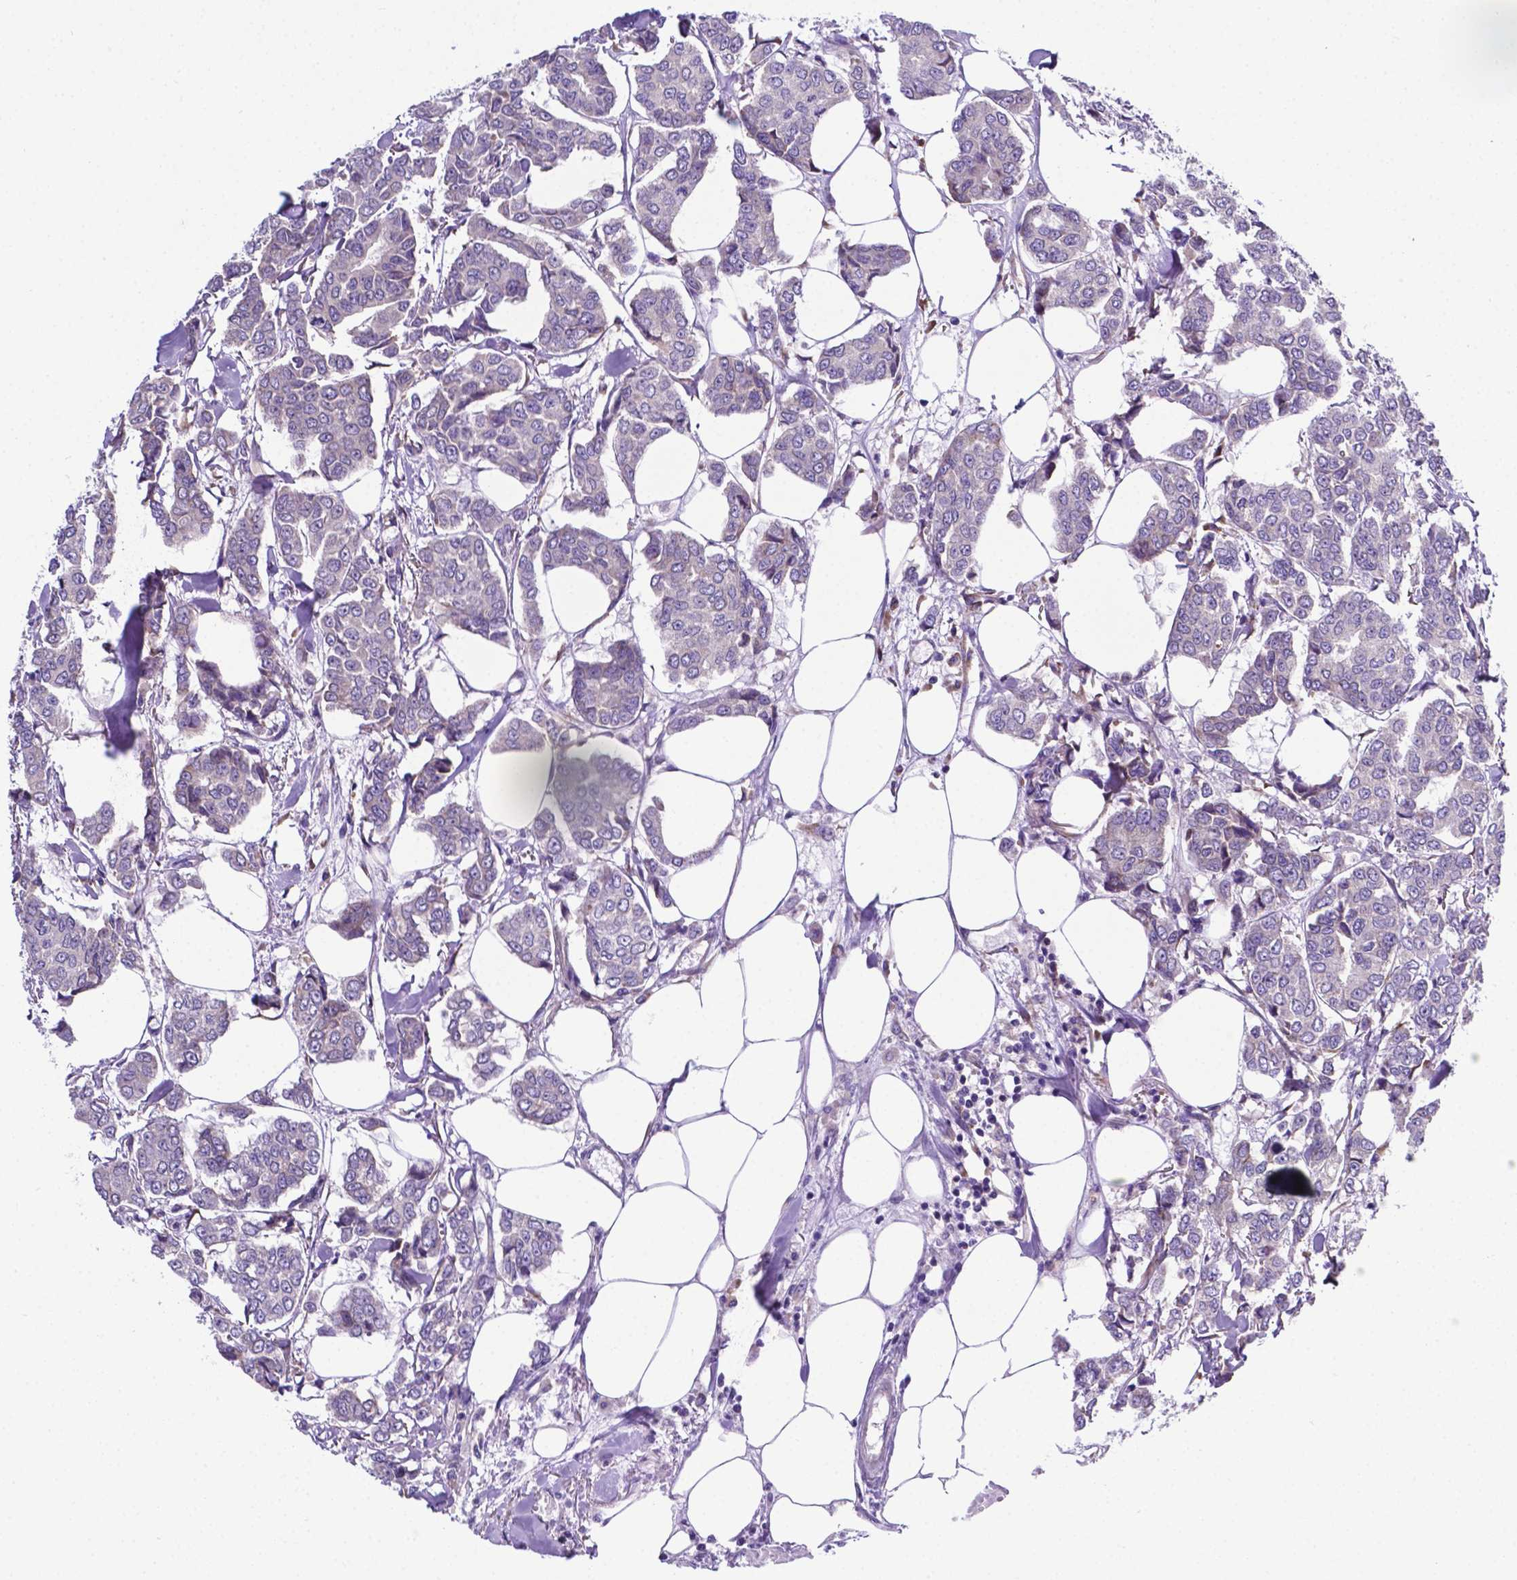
{"staining": {"intensity": "weak", "quantity": "25%-75%", "location": "cytoplasmic/membranous"}, "tissue": "breast cancer", "cell_type": "Tumor cells", "image_type": "cancer", "snomed": [{"axis": "morphology", "description": "Duct carcinoma"}, {"axis": "topography", "description": "Breast"}], "caption": "Breast cancer (infiltrating ductal carcinoma) stained for a protein reveals weak cytoplasmic/membranous positivity in tumor cells.", "gene": "RPL6", "patient": {"sex": "female", "age": 94}}